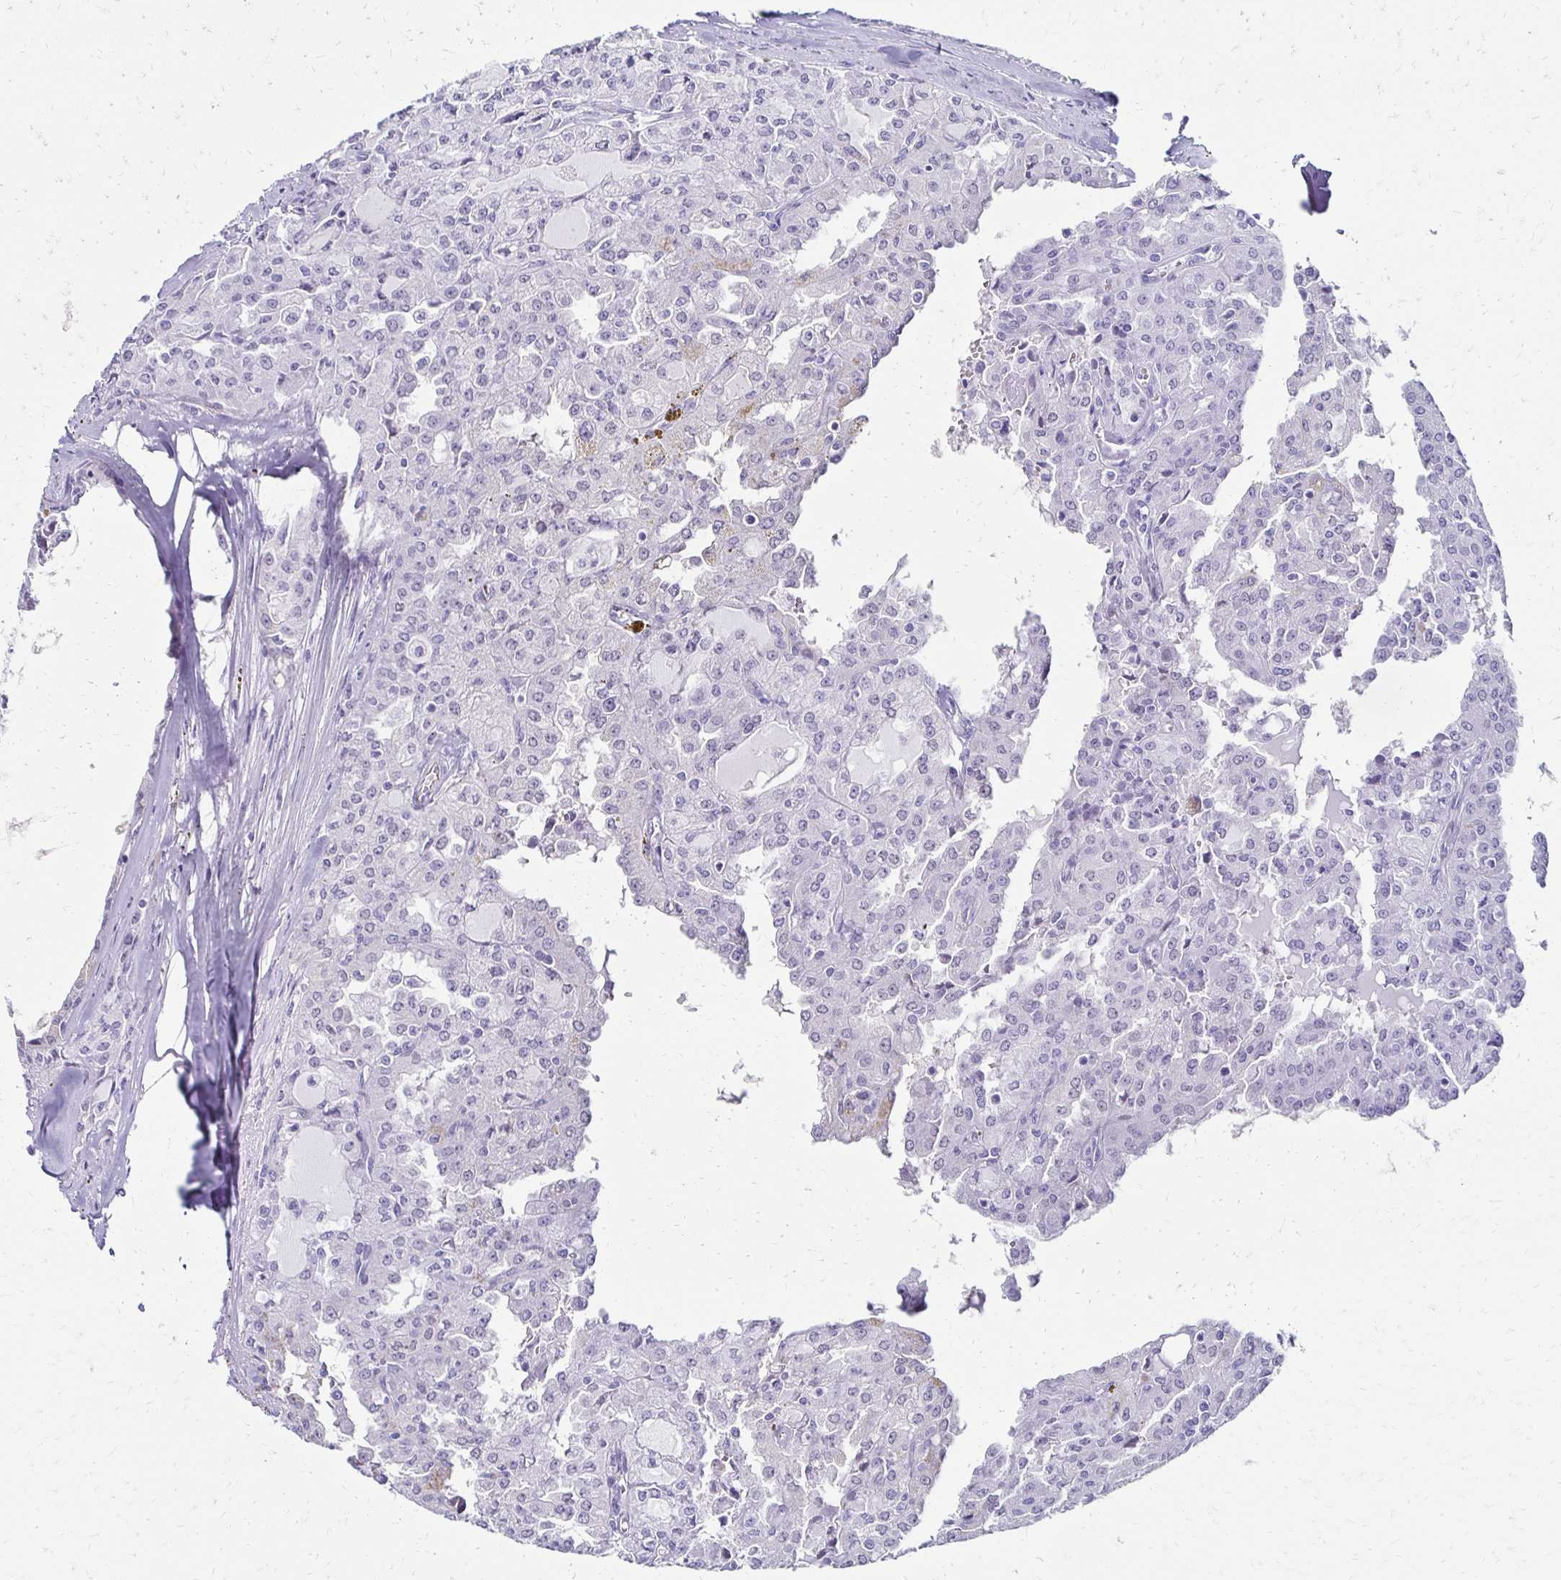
{"staining": {"intensity": "negative", "quantity": "none", "location": "none"}, "tissue": "head and neck cancer", "cell_type": "Tumor cells", "image_type": "cancer", "snomed": [{"axis": "morphology", "description": "Adenocarcinoma, NOS"}, {"axis": "topography", "description": "Head-Neck"}], "caption": "DAB (3,3'-diaminobenzidine) immunohistochemical staining of head and neck cancer reveals no significant expression in tumor cells.", "gene": "TMEM54", "patient": {"sex": "male", "age": 64}}